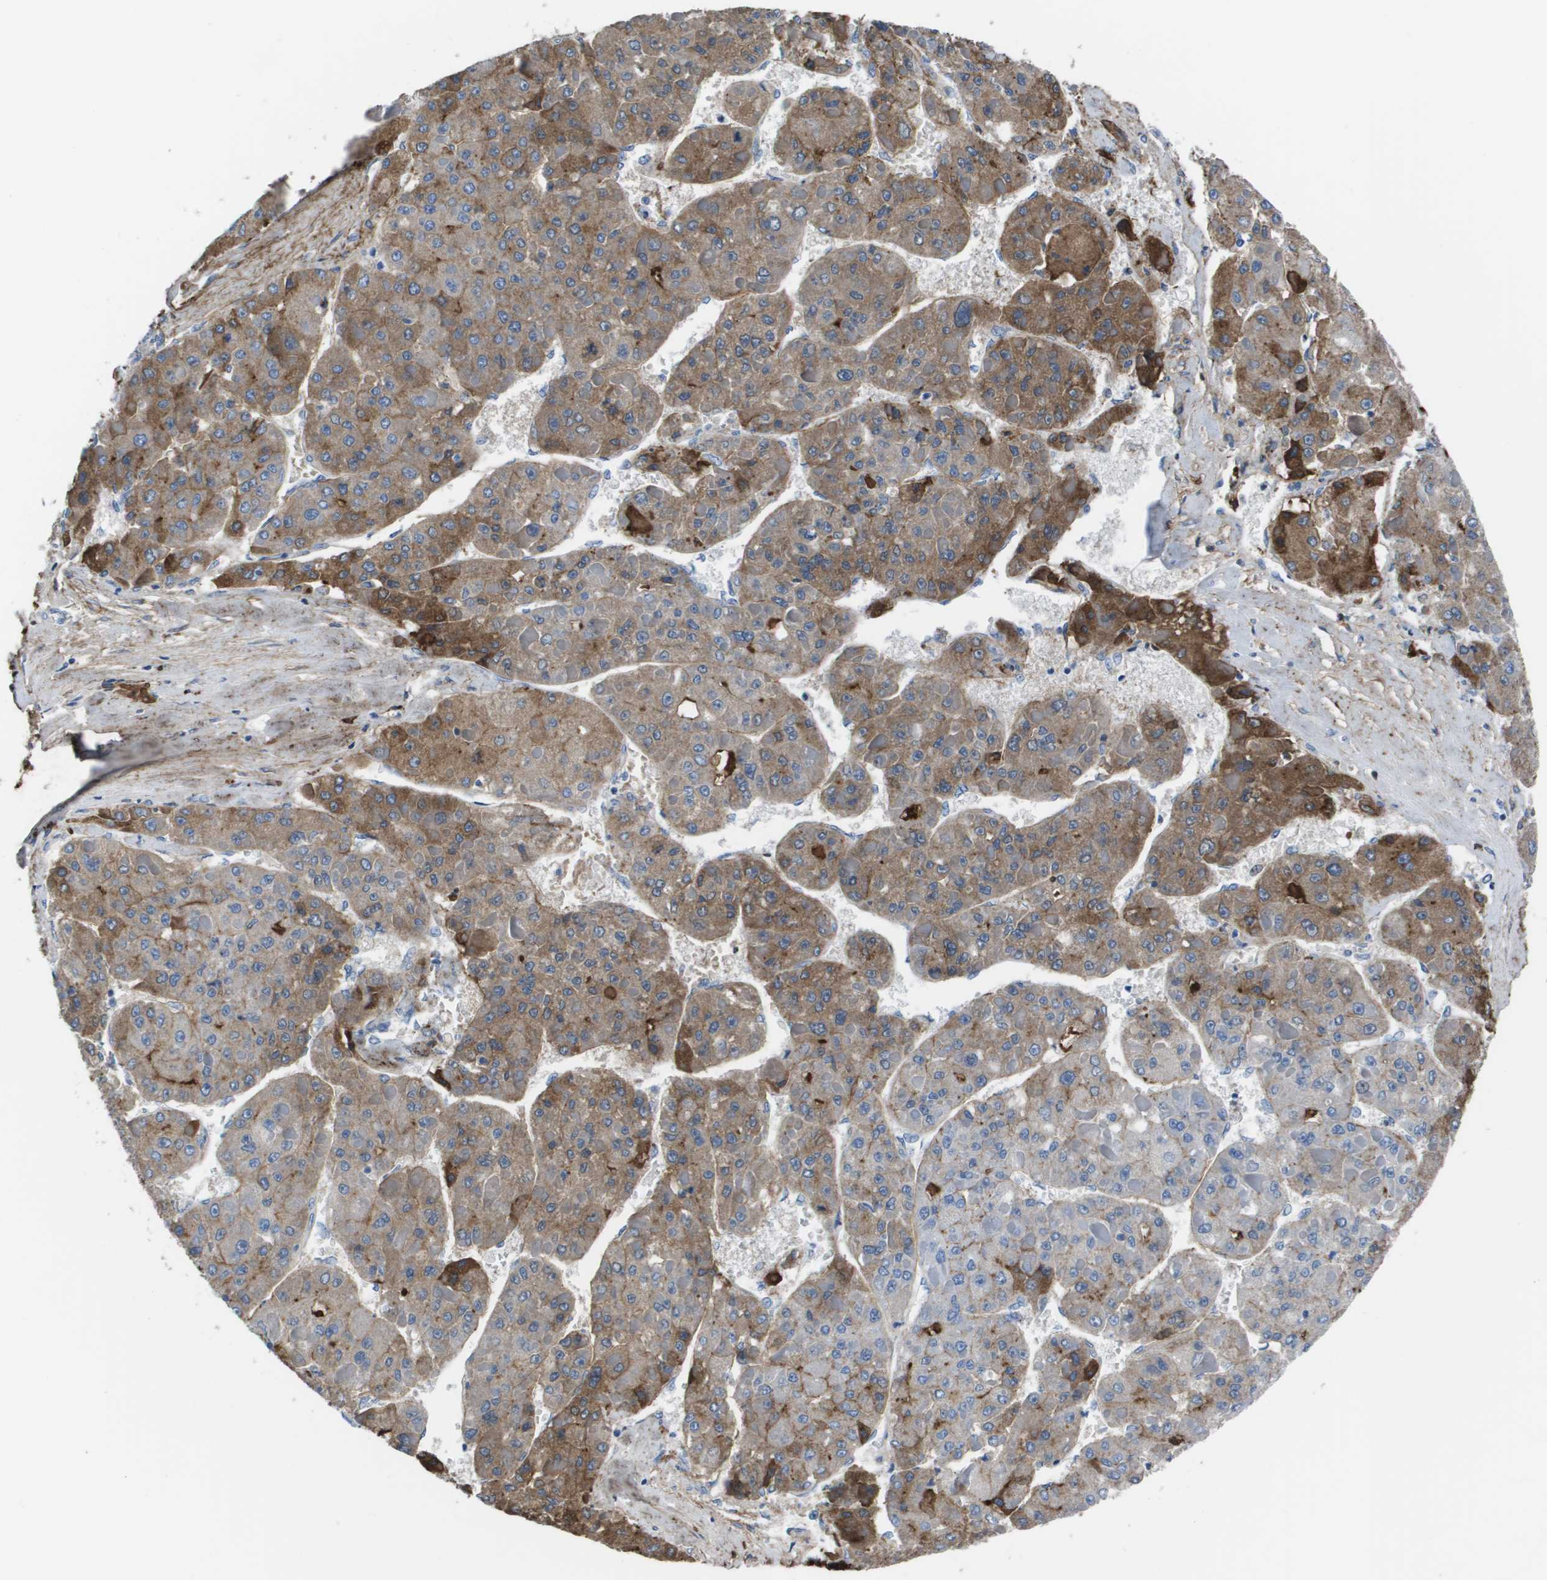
{"staining": {"intensity": "moderate", "quantity": "25%-75%", "location": "cytoplasmic/membranous"}, "tissue": "liver cancer", "cell_type": "Tumor cells", "image_type": "cancer", "snomed": [{"axis": "morphology", "description": "Carcinoma, Hepatocellular, NOS"}, {"axis": "topography", "description": "Liver"}], "caption": "IHC photomicrograph of neoplastic tissue: liver hepatocellular carcinoma stained using IHC shows medium levels of moderate protein expression localized specifically in the cytoplasmic/membranous of tumor cells, appearing as a cytoplasmic/membranous brown color.", "gene": "VTN", "patient": {"sex": "female", "age": 73}}